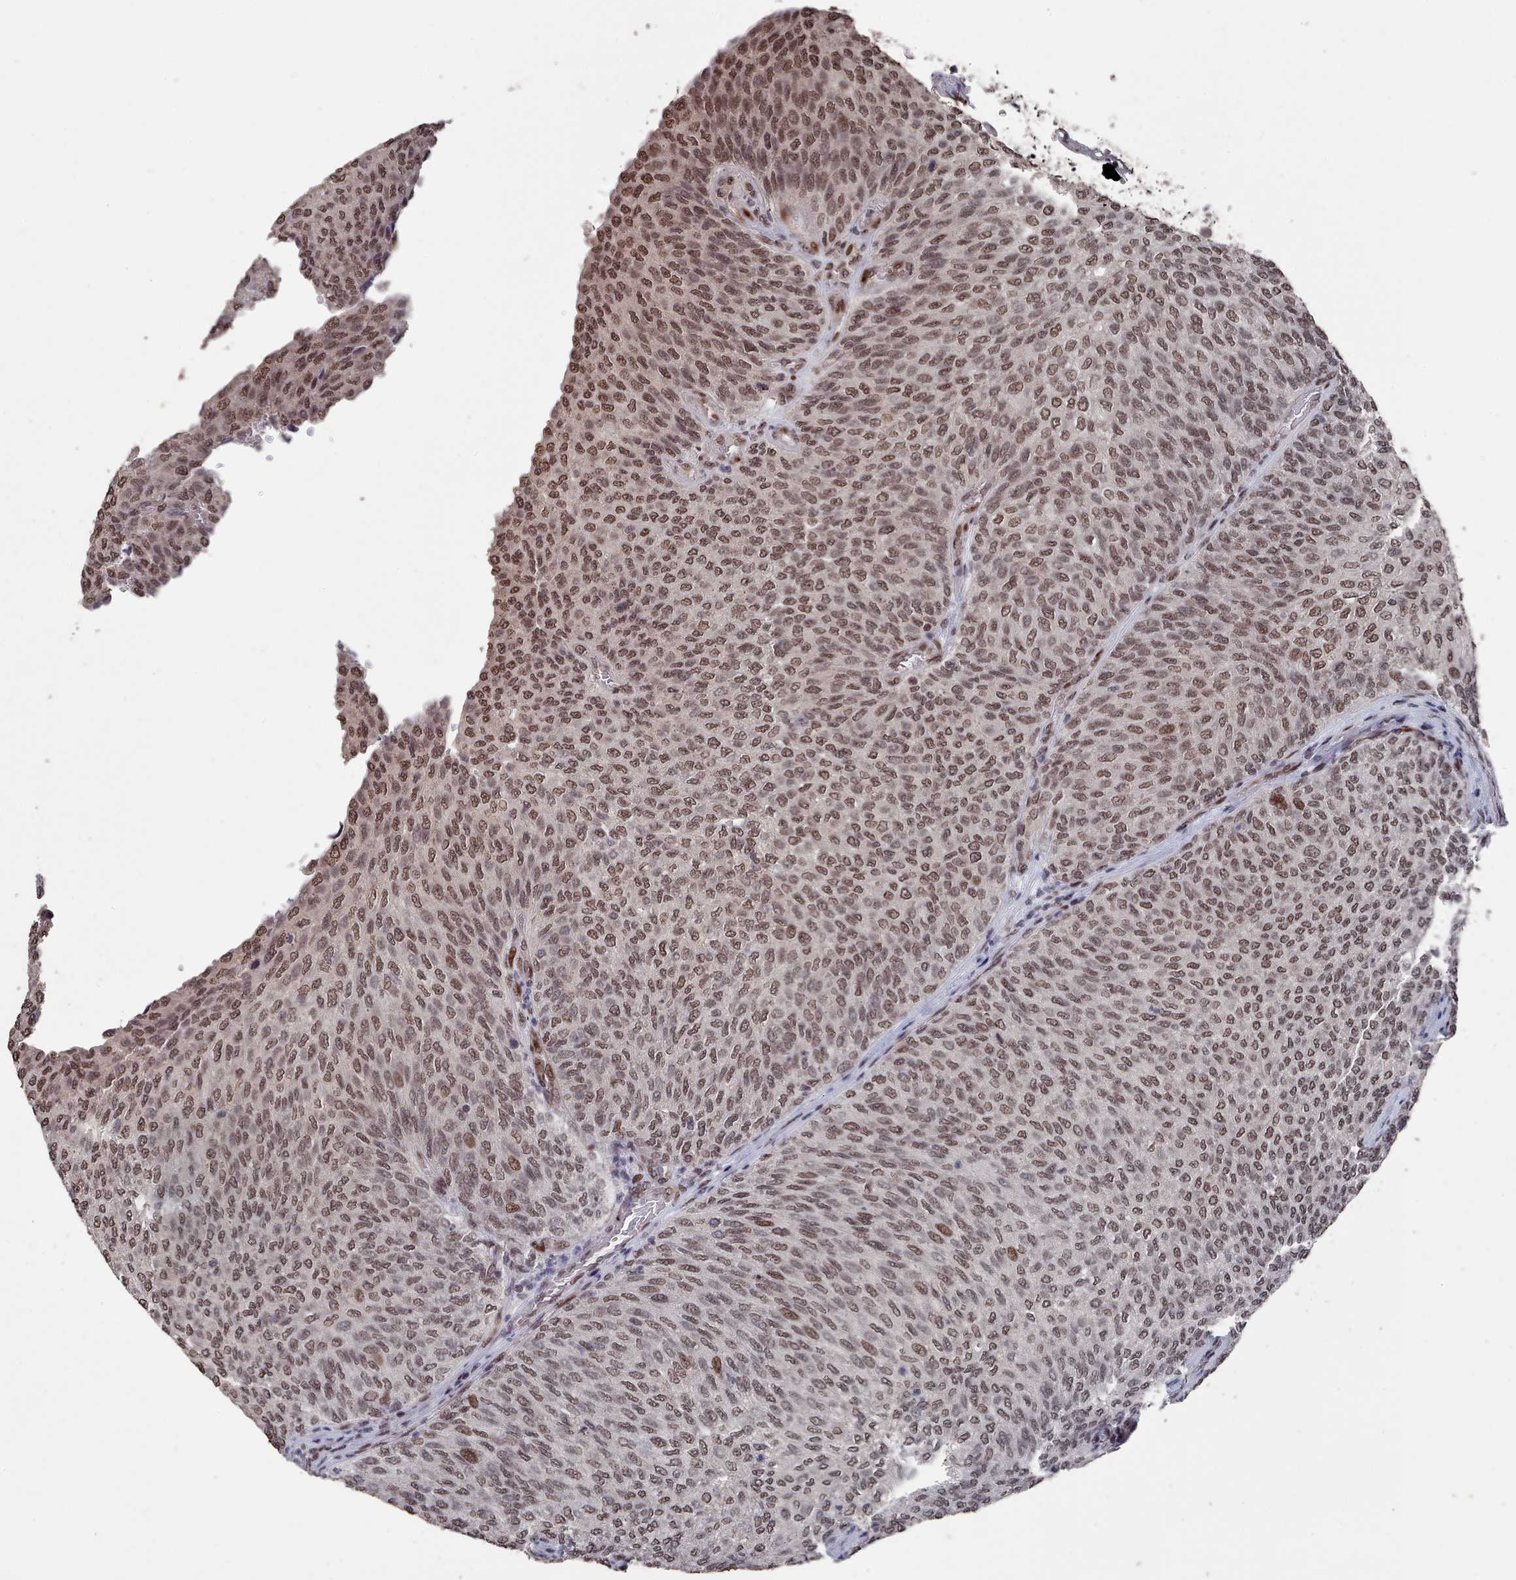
{"staining": {"intensity": "moderate", "quantity": ">75%", "location": "nuclear"}, "tissue": "urothelial cancer", "cell_type": "Tumor cells", "image_type": "cancer", "snomed": [{"axis": "morphology", "description": "Urothelial carcinoma, Low grade"}, {"axis": "topography", "description": "Urinary bladder"}], "caption": "Immunohistochemistry image of low-grade urothelial carcinoma stained for a protein (brown), which shows medium levels of moderate nuclear positivity in about >75% of tumor cells.", "gene": "PNRC2", "patient": {"sex": "female", "age": 79}}